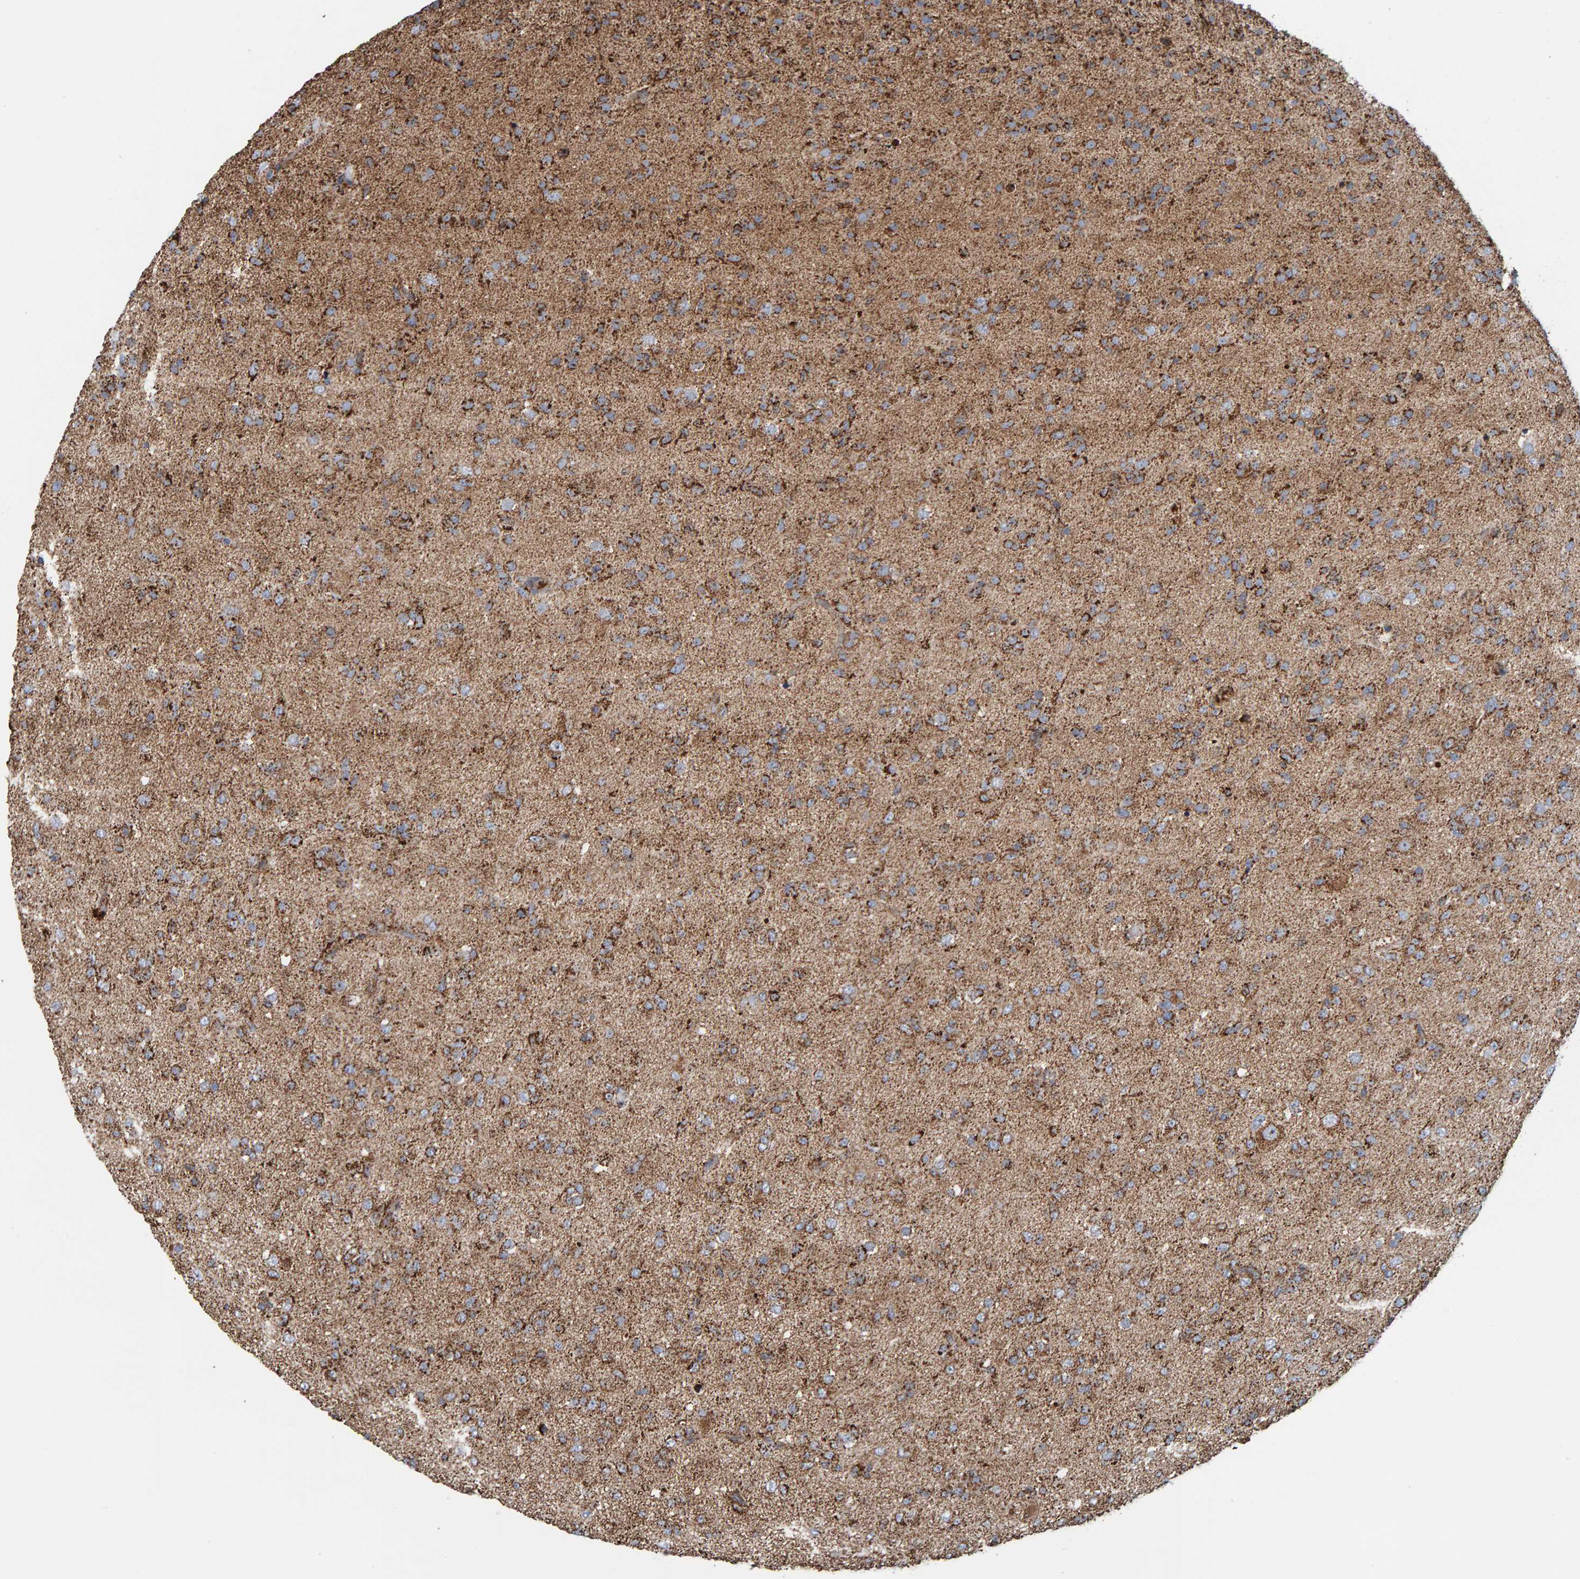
{"staining": {"intensity": "strong", "quantity": "25%-75%", "location": "cytoplasmic/membranous"}, "tissue": "glioma", "cell_type": "Tumor cells", "image_type": "cancer", "snomed": [{"axis": "morphology", "description": "Glioma, malignant, Low grade"}, {"axis": "topography", "description": "Brain"}], "caption": "Protein staining exhibits strong cytoplasmic/membranous positivity in about 25%-75% of tumor cells in glioma.", "gene": "MRPL45", "patient": {"sex": "male", "age": 65}}